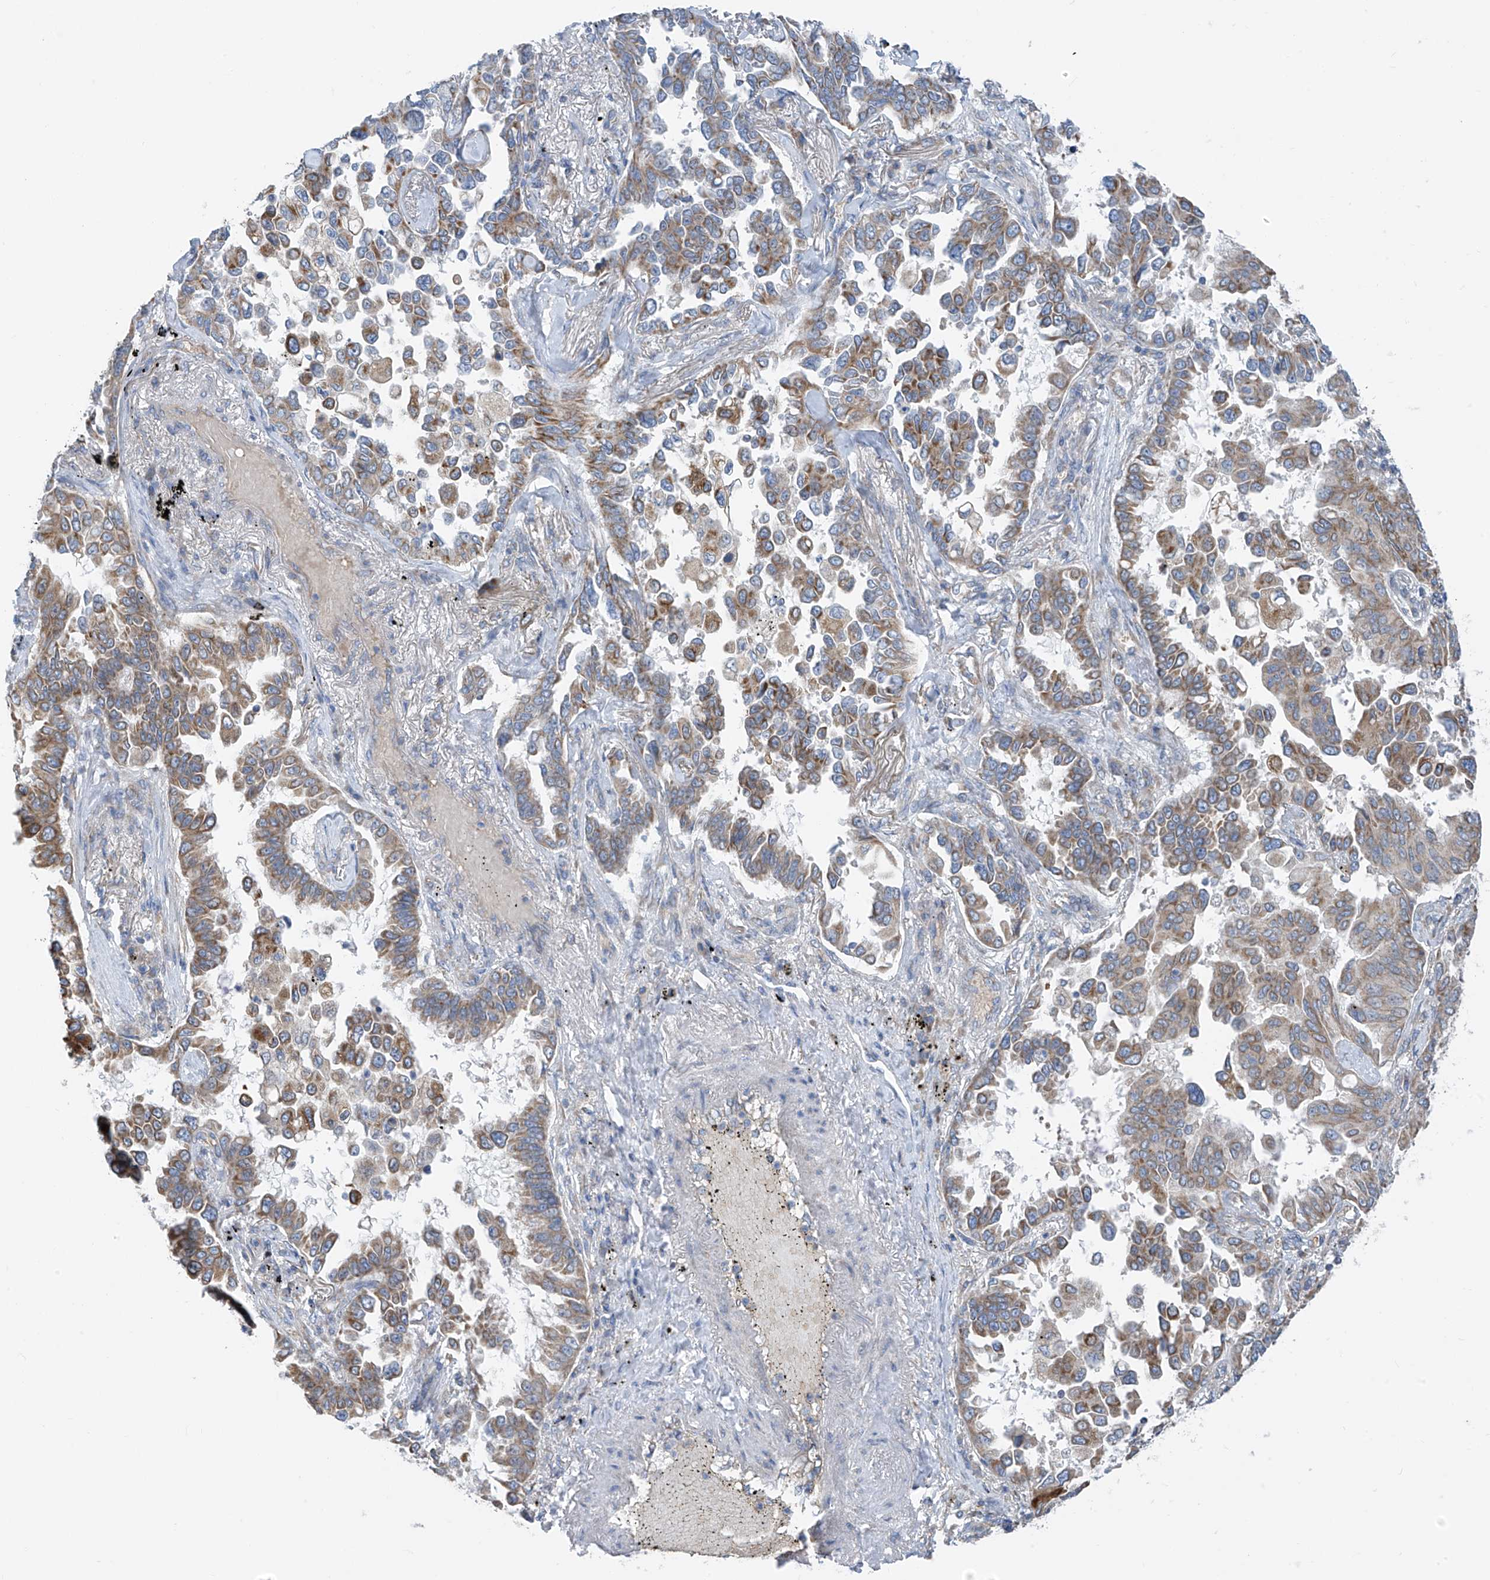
{"staining": {"intensity": "moderate", "quantity": ">75%", "location": "cytoplasmic/membranous"}, "tissue": "lung cancer", "cell_type": "Tumor cells", "image_type": "cancer", "snomed": [{"axis": "morphology", "description": "Adenocarcinoma, NOS"}, {"axis": "topography", "description": "Lung"}], "caption": "Immunohistochemical staining of human adenocarcinoma (lung) reveals medium levels of moderate cytoplasmic/membranous expression in approximately >75% of tumor cells. Using DAB (3,3'-diaminobenzidine) (brown) and hematoxylin (blue) stains, captured at high magnification using brightfield microscopy.", "gene": "EOMES", "patient": {"sex": "female", "age": 67}}